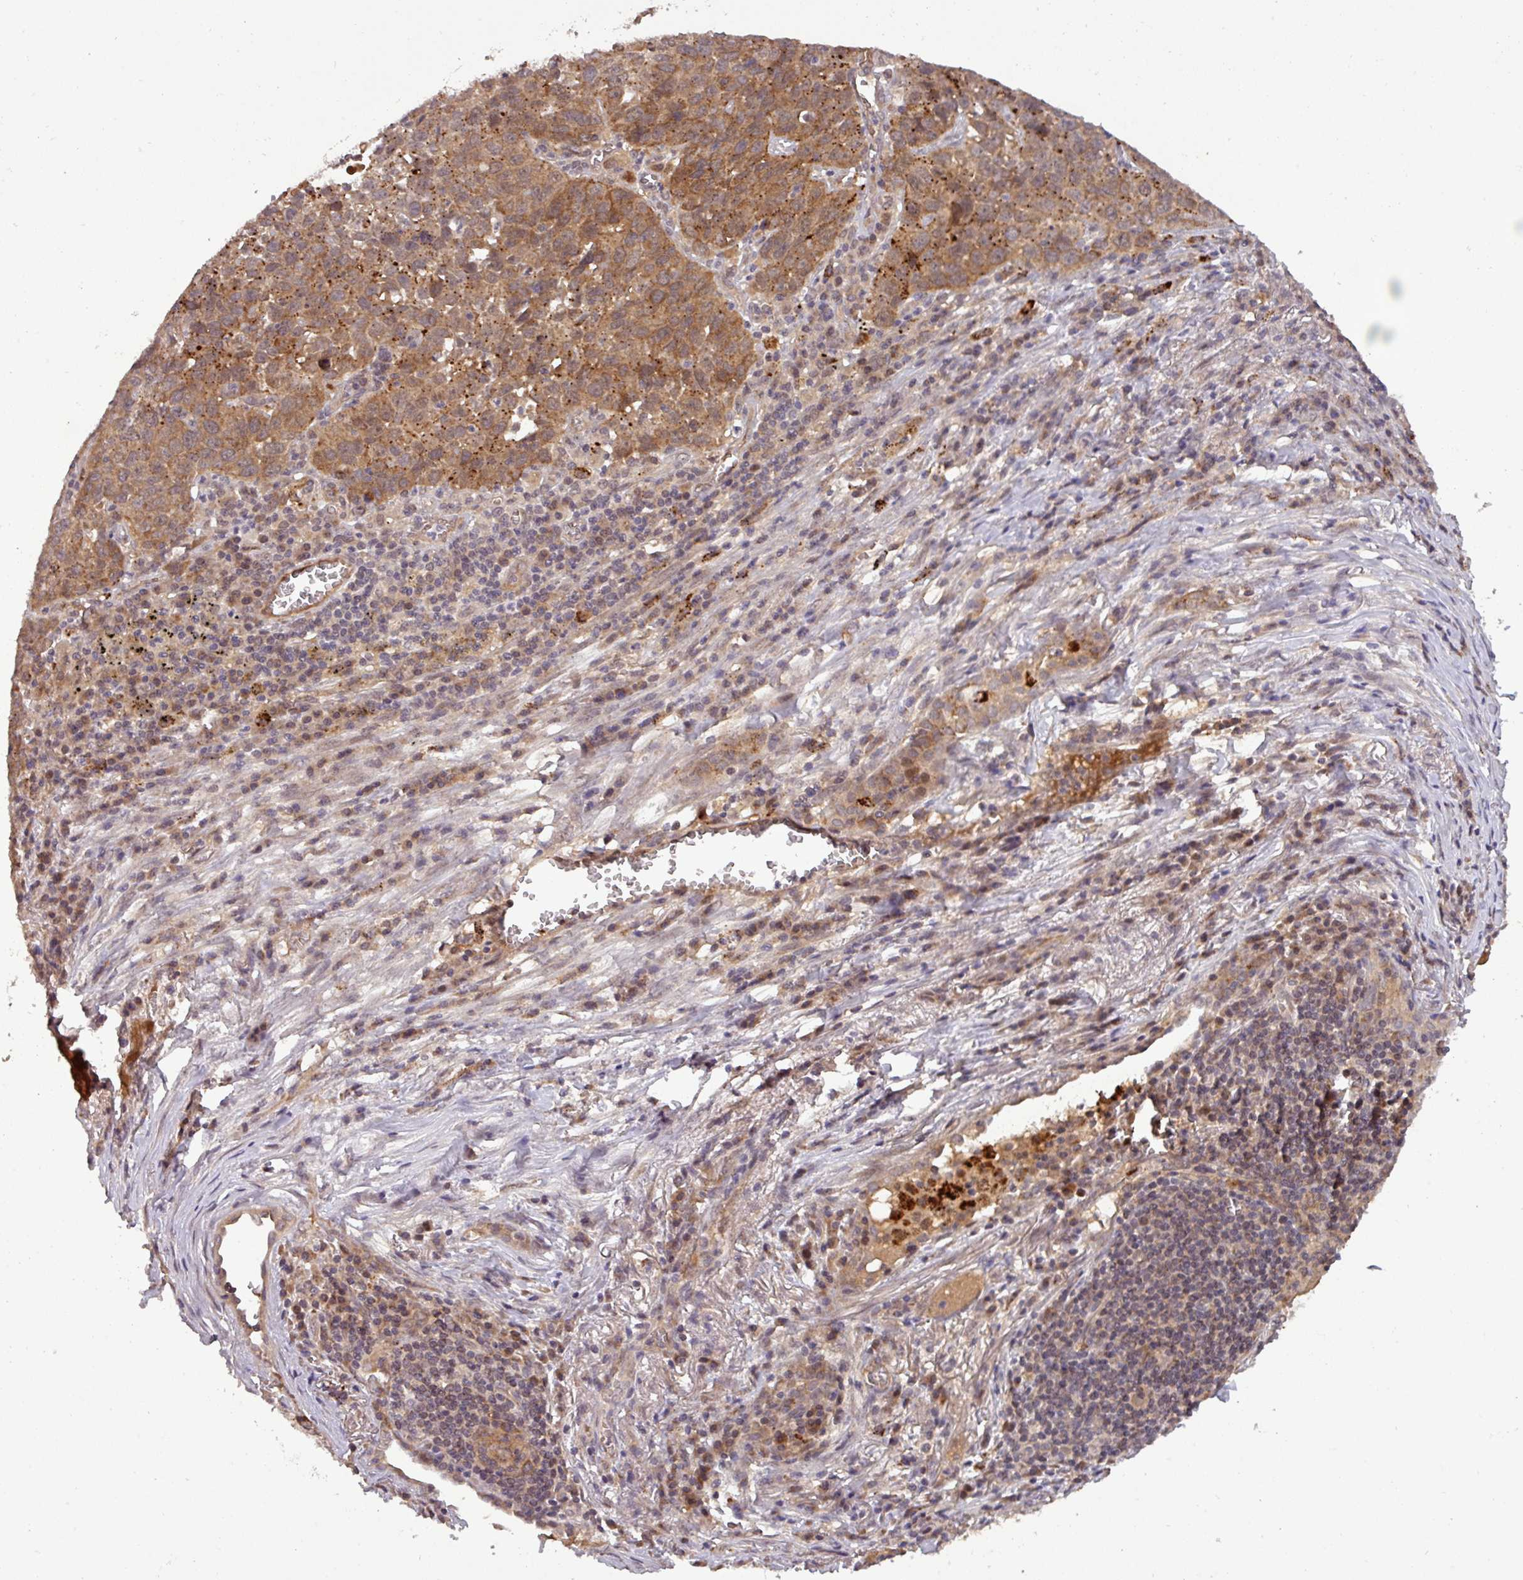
{"staining": {"intensity": "moderate", "quantity": "25%-75%", "location": "cytoplasmic/membranous"}, "tissue": "lung cancer", "cell_type": "Tumor cells", "image_type": "cancer", "snomed": [{"axis": "morphology", "description": "Squamous cell carcinoma, NOS"}, {"axis": "topography", "description": "Lung"}], "caption": "A micrograph of human lung squamous cell carcinoma stained for a protein demonstrates moderate cytoplasmic/membranous brown staining in tumor cells.", "gene": "PUS1", "patient": {"sex": "male", "age": 76}}